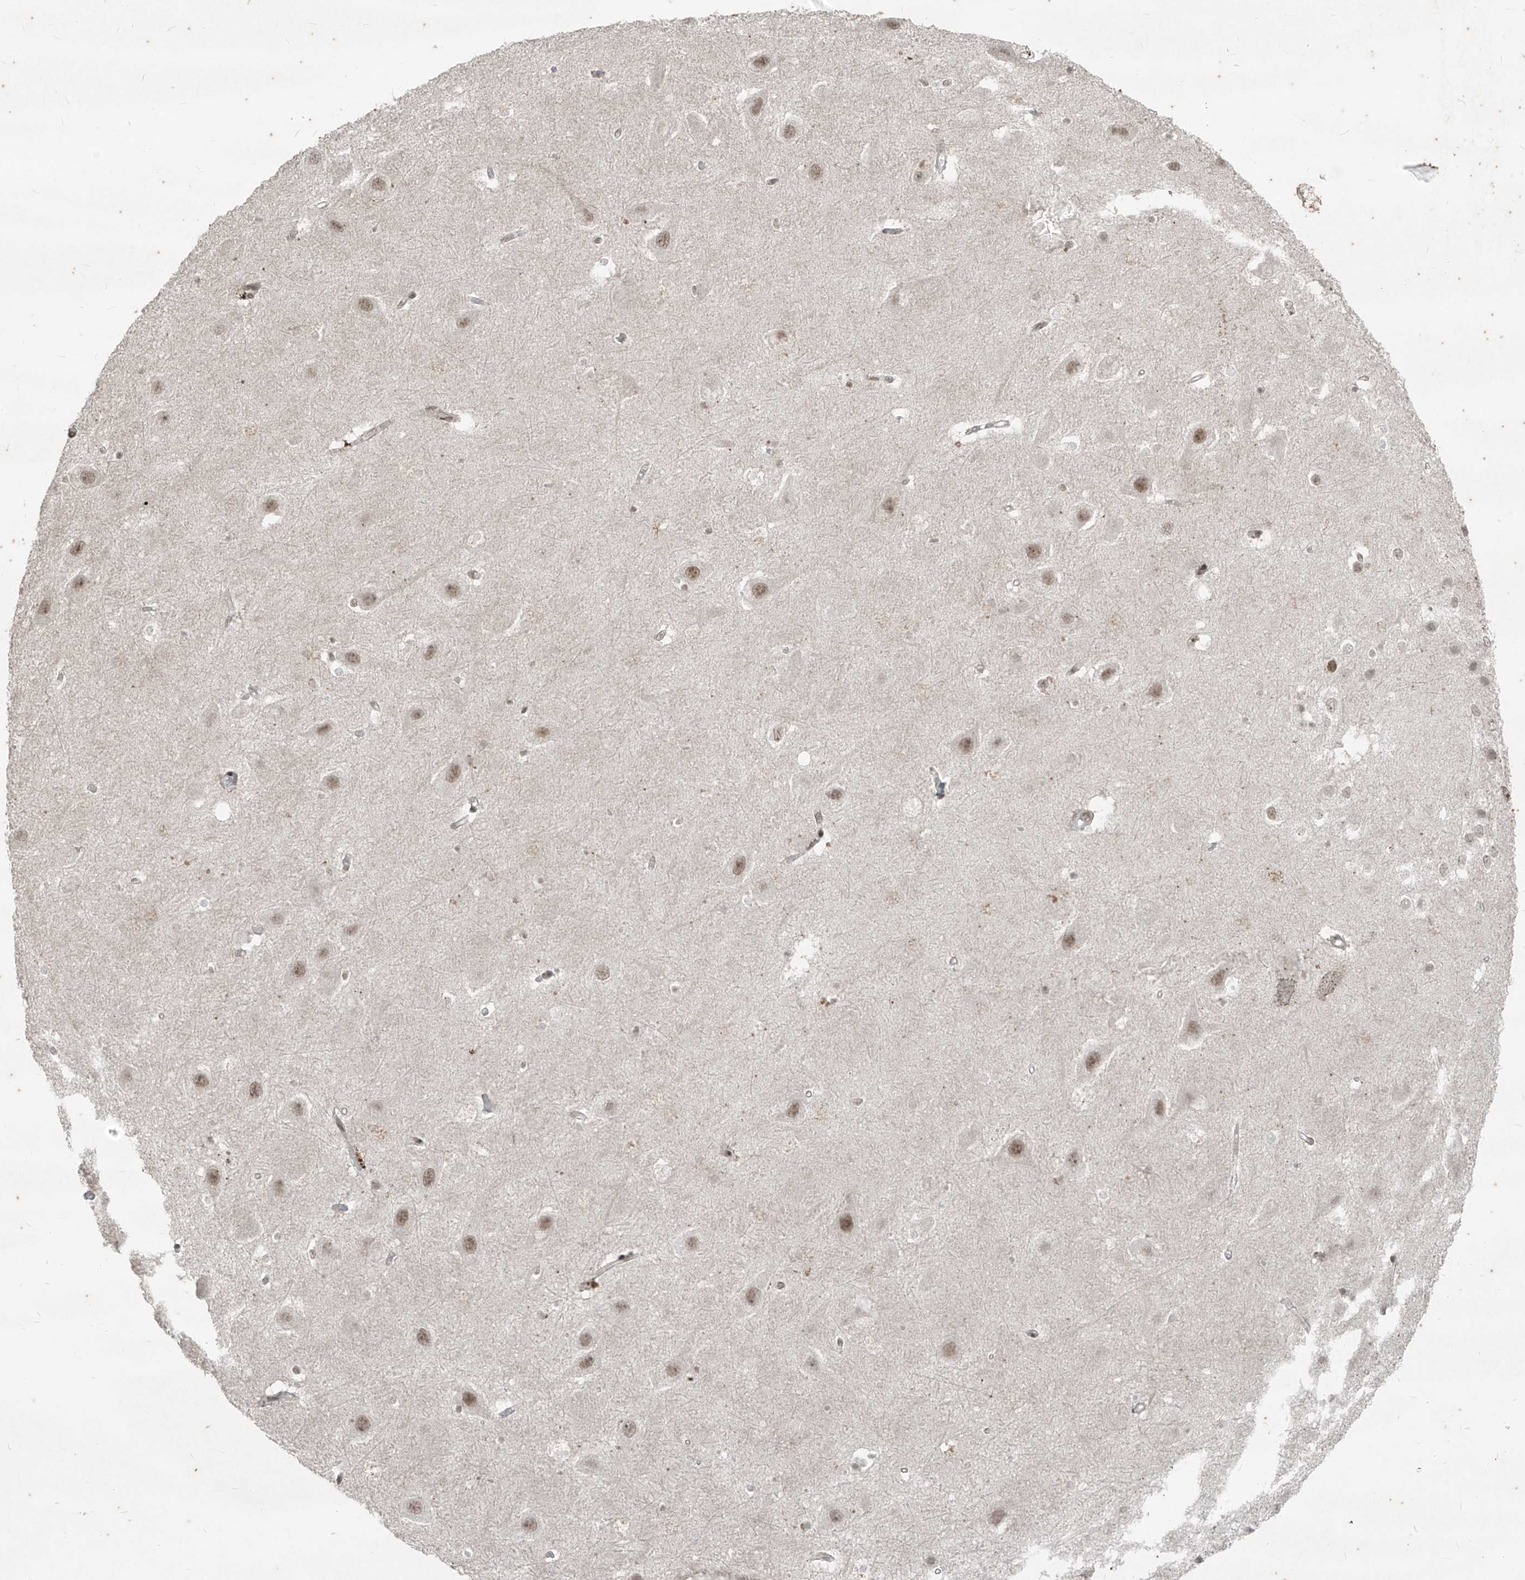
{"staining": {"intensity": "moderate", "quantity": "<25%", "location": "nuclear"}, "tissue": "hippocampus", "cell_type": "Glial cells", "image_type": "normal", "snomed": [{"axis": "morphology", "description": "Normal tissue, NOS"}, {"axis": "topography", "description": "Hippocampus"}], "caption": "Protein staining by IHC displays moderate nuclear staining in about <25% of glial cells in unremarkable hippocampus.", "gene": "ZNF354B", "patient": {"sex": "female", "age": 52}}